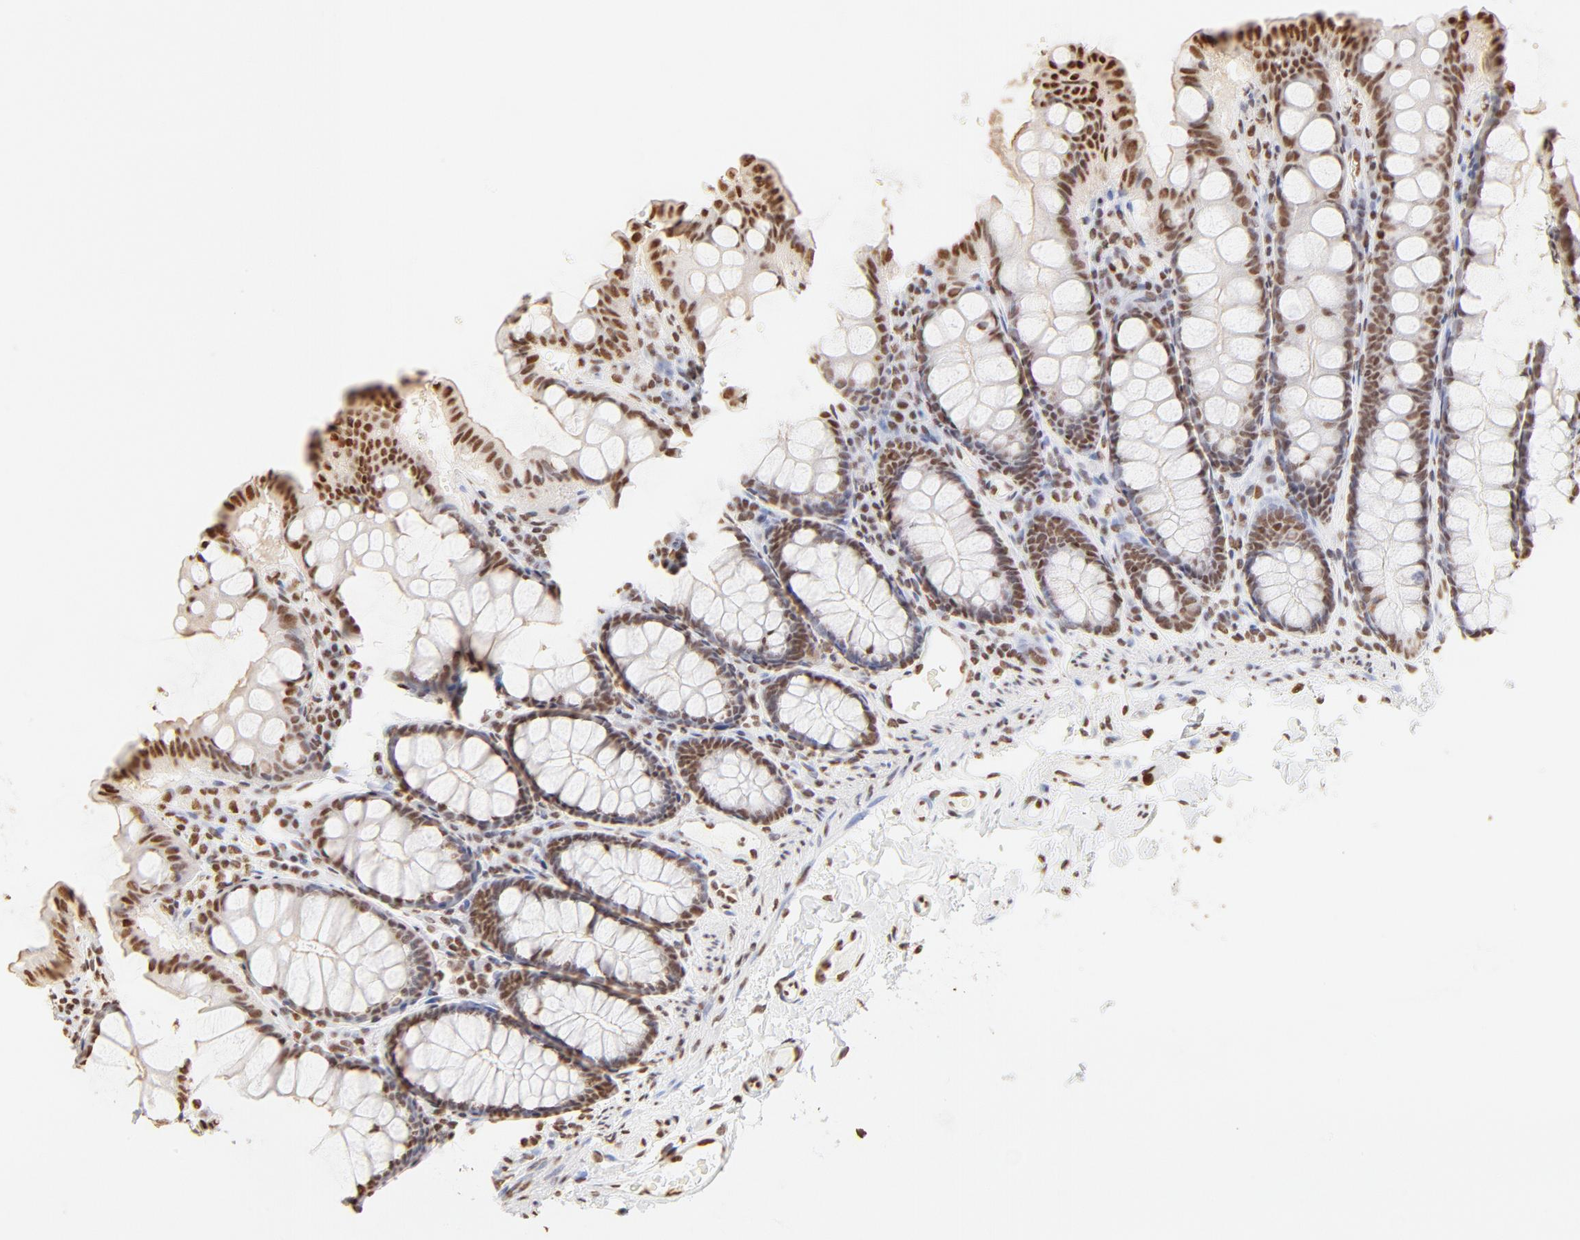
{"staining": {"intensity": "moderate", "quantity": ">75%", "location": "nuclear"}, "tissue": "colon", "cell_type": "Endothelial cells", "image_type": "normal", "snomed": [{"axis": "morphology", "description": "Normal tissue, NOS"}, {"axis": "topography", "description": "Colon"}], "caption": "Immunohistochemical staining of normal human colon exhibits >75% levels of moderate nuclear protein staining in approximately >75% of endothelial cells.", "gene": "ZNF540", "patient": {"sex": "female", "age": 61}}